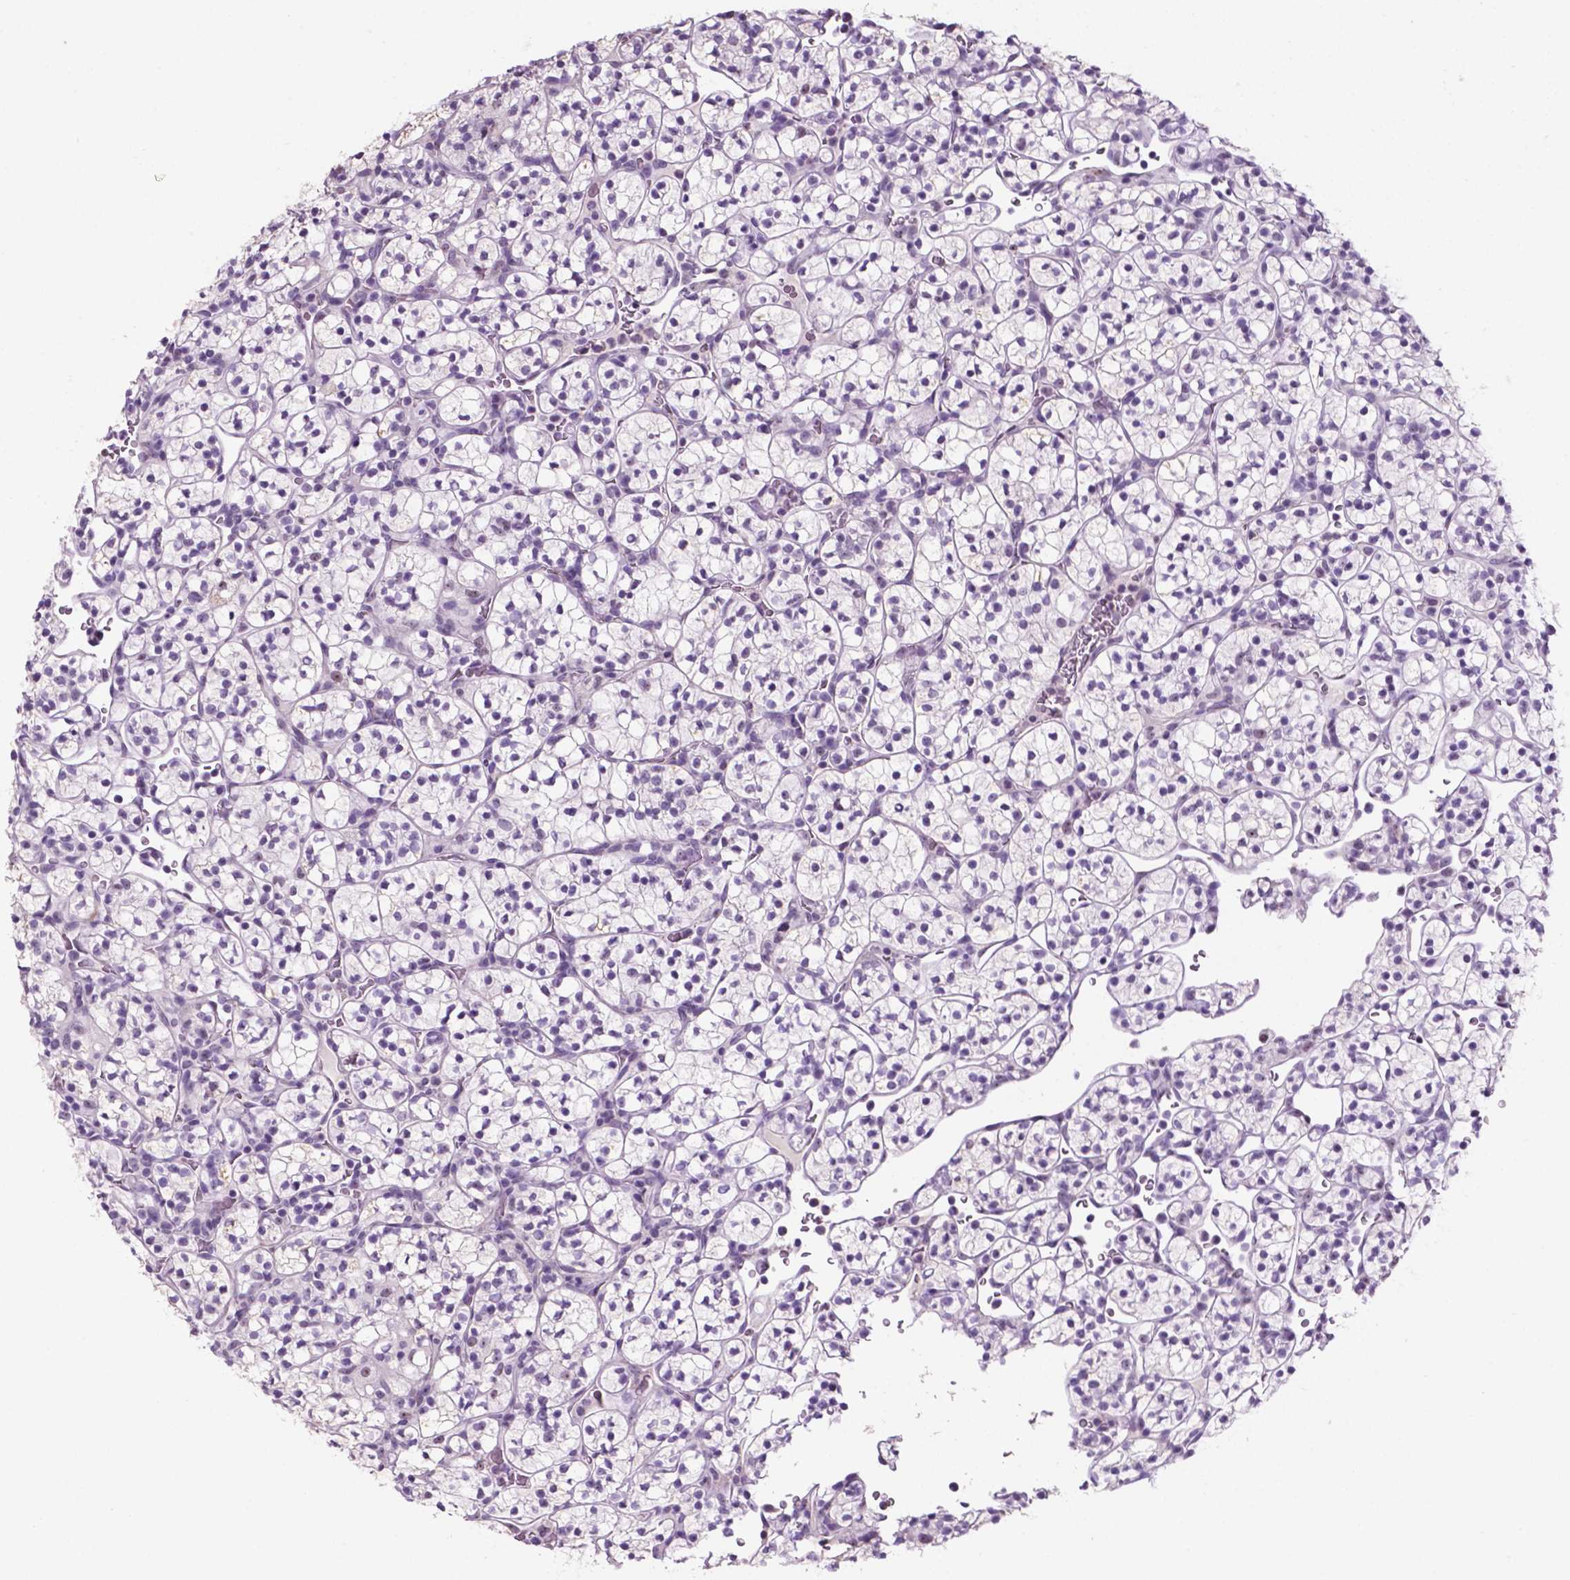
{"staining": {"intensity": "negative", "quantity": "none", "location": "none"}, "tissue": "renal cancer", "cell_type": "Tumor cells", "image_type": "cancer", "snomed": [{"axis": "morphology", "description": "Adenocarcinoma, NOS"}, {"axis": "topography", "description": "Kidney"}], "caption": "Protein analysis of renal cancer exhibits no significant staining in tumor cells.", "gene": "C18orf21", "patient": {"sex": "female", "age": 89}}